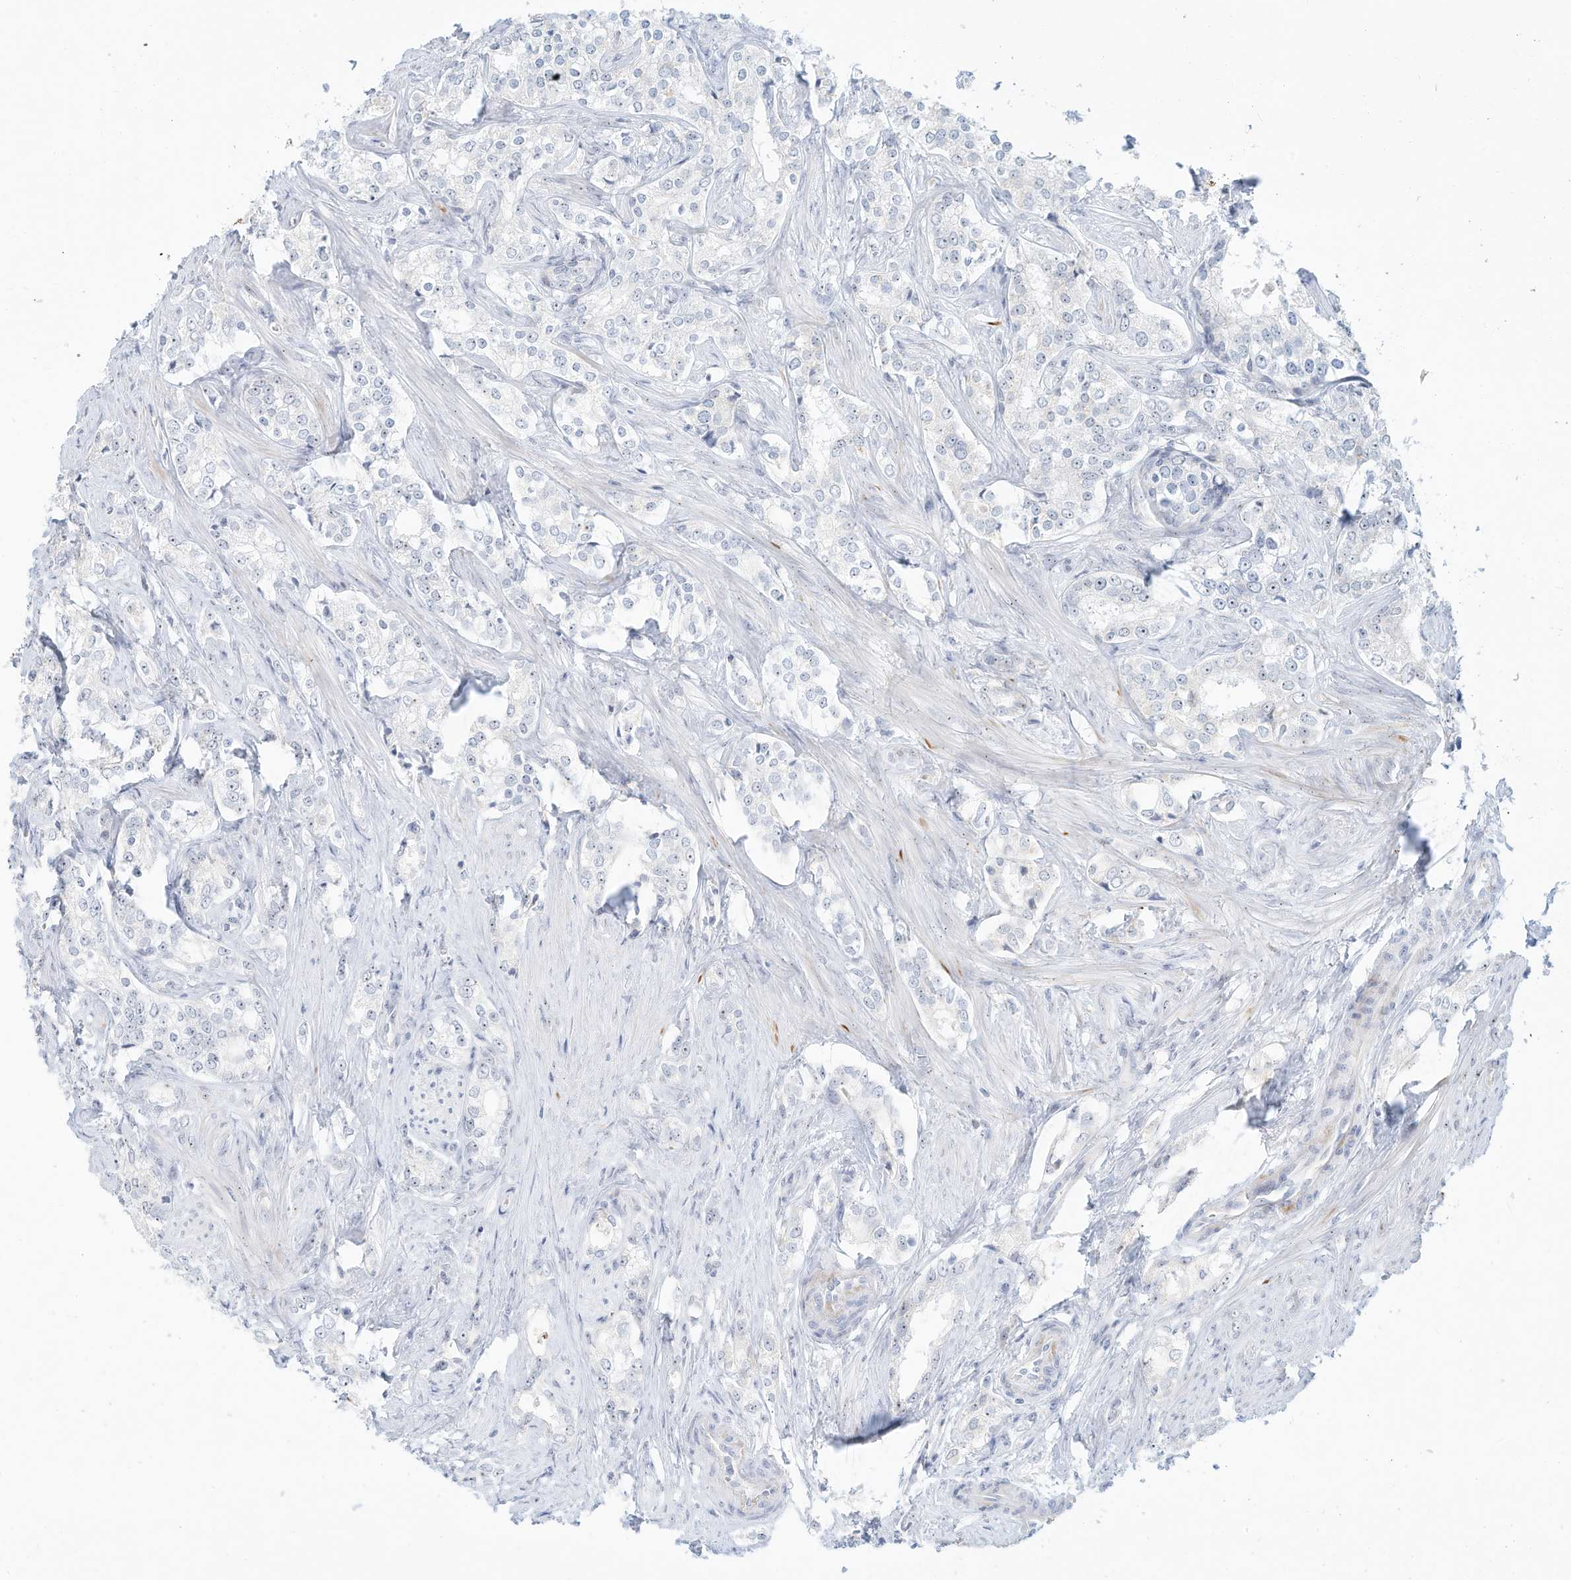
{"staining": {"intensity": "negative", "quantity": "none", "location": "none"}, "tissue": "prostate cancer", "cell_type": "Tumor cells", "image_type": "cancer", "snomed": [{"axis": "morphology", "description": "Adenocarcinoma, High grade"}, {"axis": "topography", "description": "Prostate"}], "caption": "IHC of high-grade adenocarcinoma (prostate) reveals no staining in tumor cells.", "gene": "PAK6", "patient": {"sex": "male", "age": 66}}